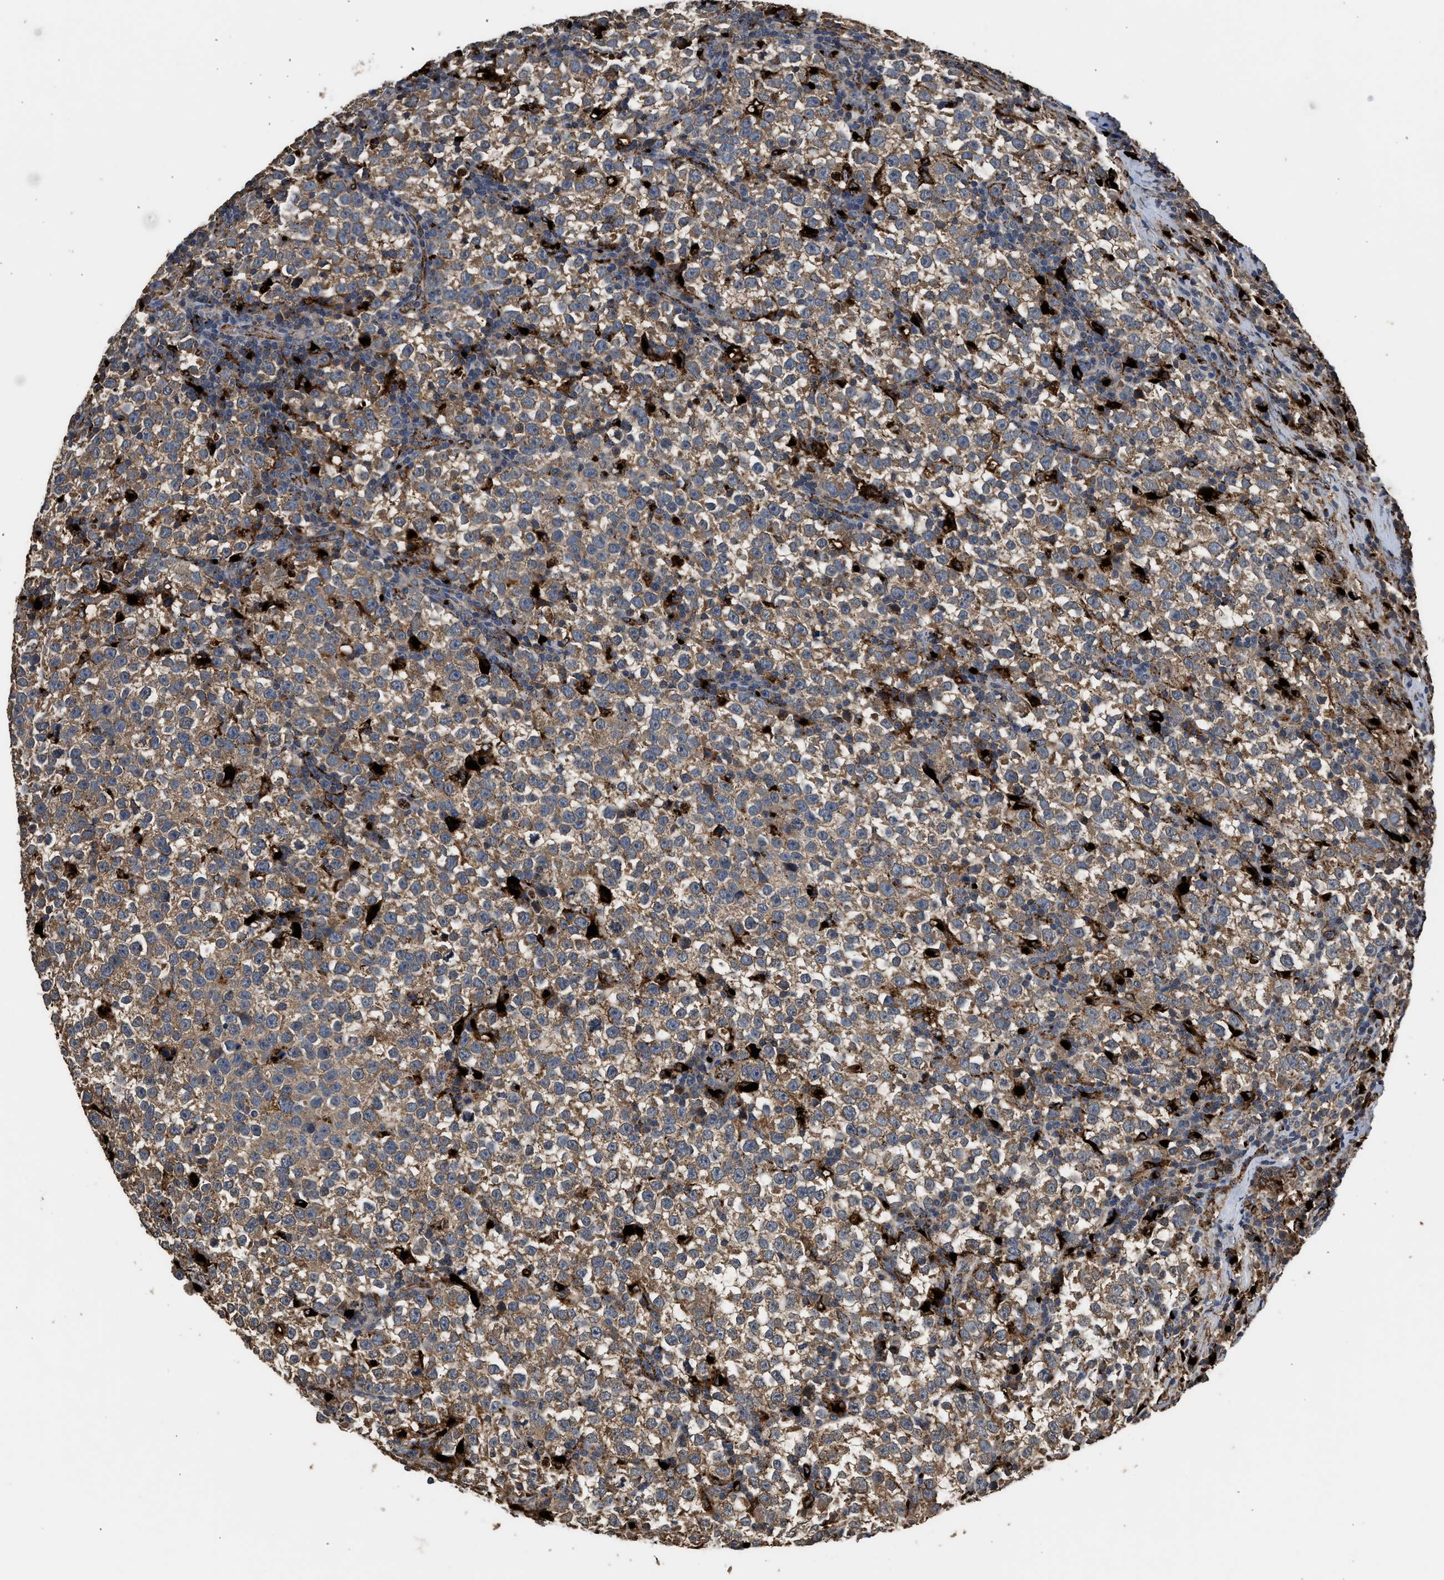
{"staining": {"intensity": "moderate", "quantity": ">75%", "location": "cytoplasmic/membranous"}, "tissue": "testis cancer", "cell_type": "Tumor cells", "image_type": "cancer", "snomed": [{"axis": "morphology", "description": "Normal tissue, NOS"}, {"axis": "morphology", "description": "Seminoma, NOS"}, {"axis": "topography", "description": "Testis"}], "caption": "Human testis cancer (seminoma) stained for a protein (brown) shows moderate cytoplasmic/membranous positive staining in approximately >75% of tumor cells.", "gene": "CTSV", "patient": {"sex": "male", "age": 43}}